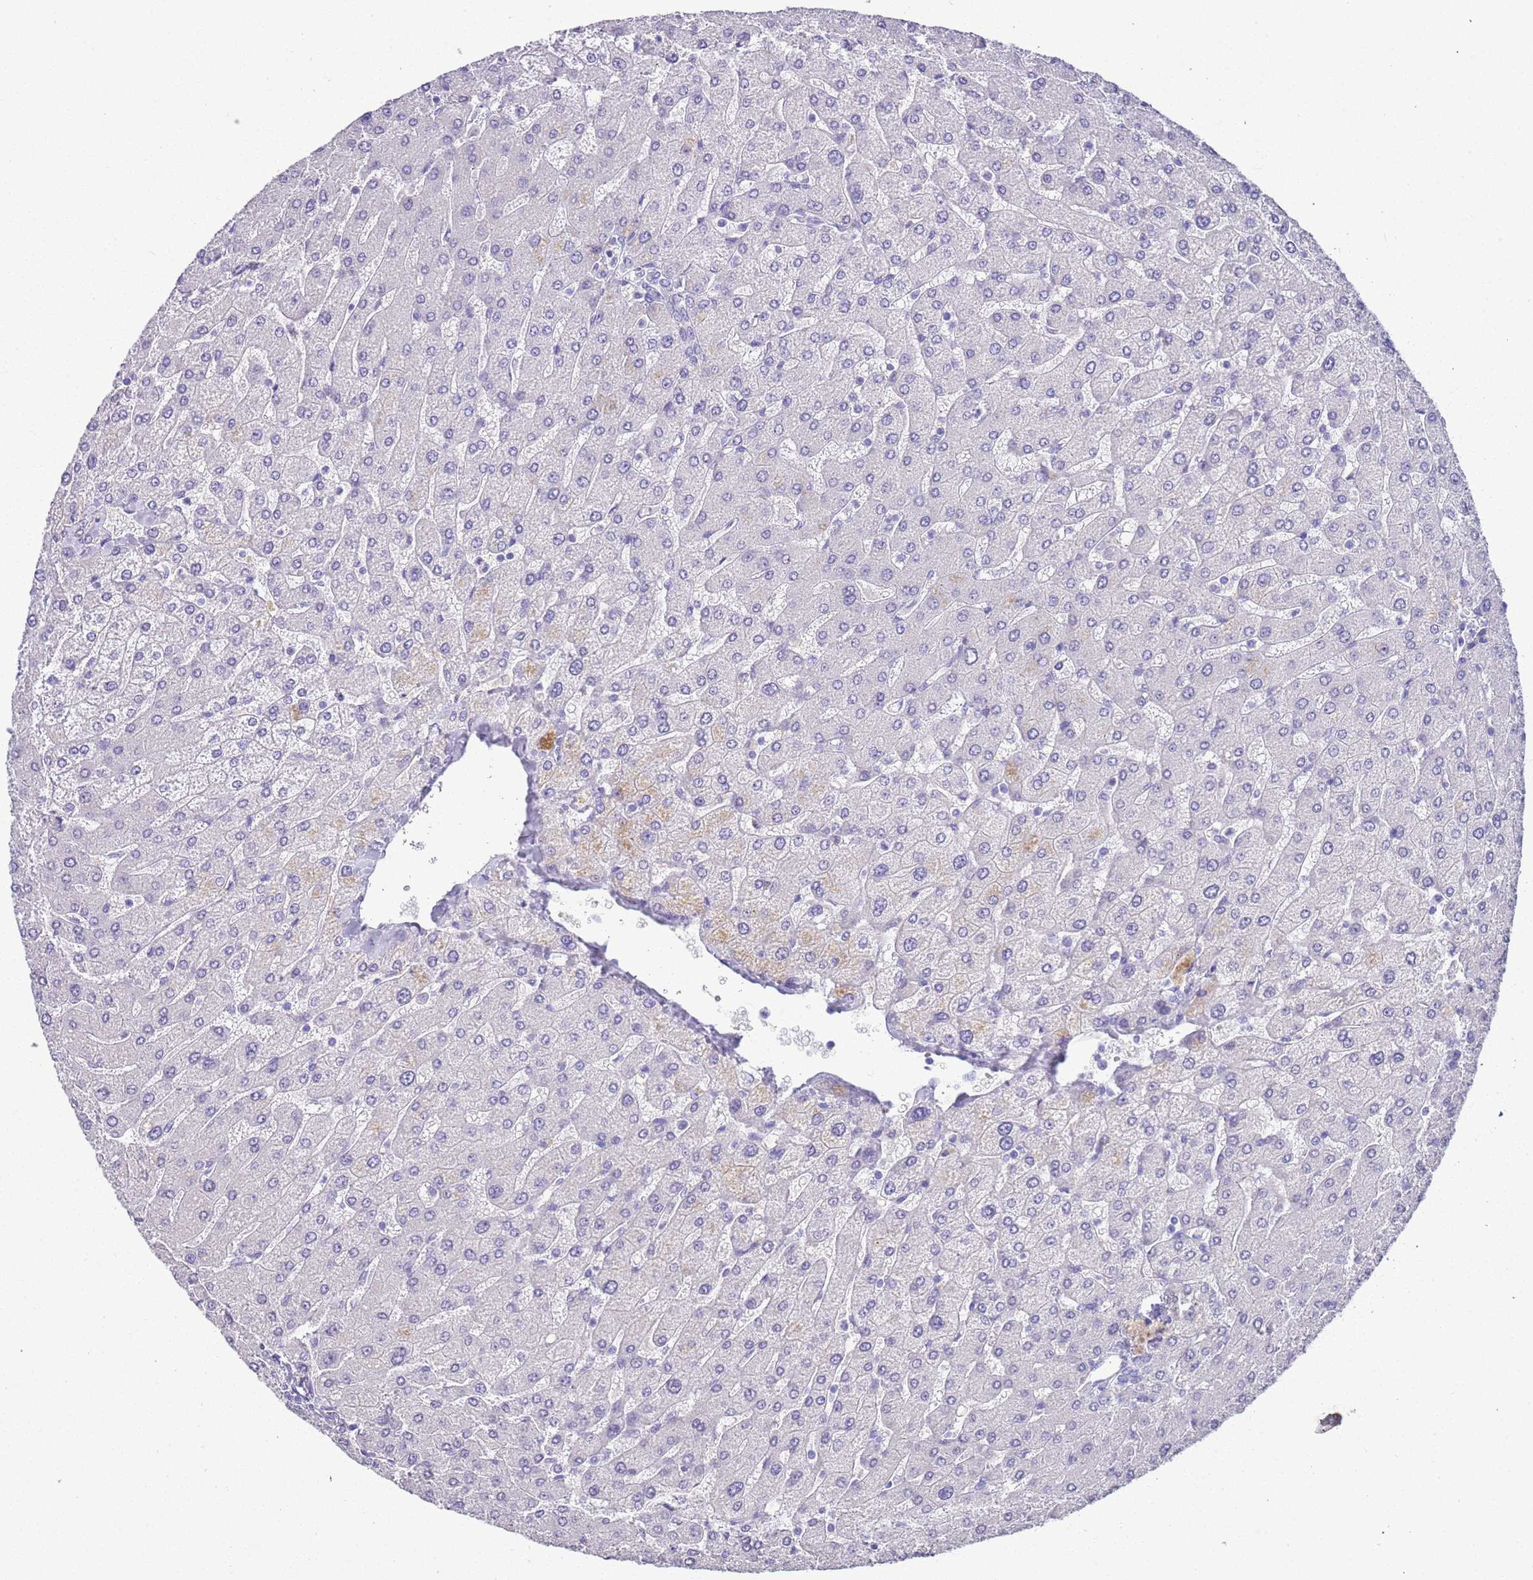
{"staining": {"intensity": "negative", "quantity": "none", "location": "none"}, "tissue": "liver", "cell_type": "Cholangiocytes", "image_type": "normal", "snomed": [{"axis": "morphology", "description": "Normal tissue, NOS"}, {"axis": "topography", "description": "Liver"}], "caption": "The immunohistochemistry image has no significant staining in cholangiocytes of liver.", "gene": "CTRC", "patient": {"sex": "male", "age": 55}}